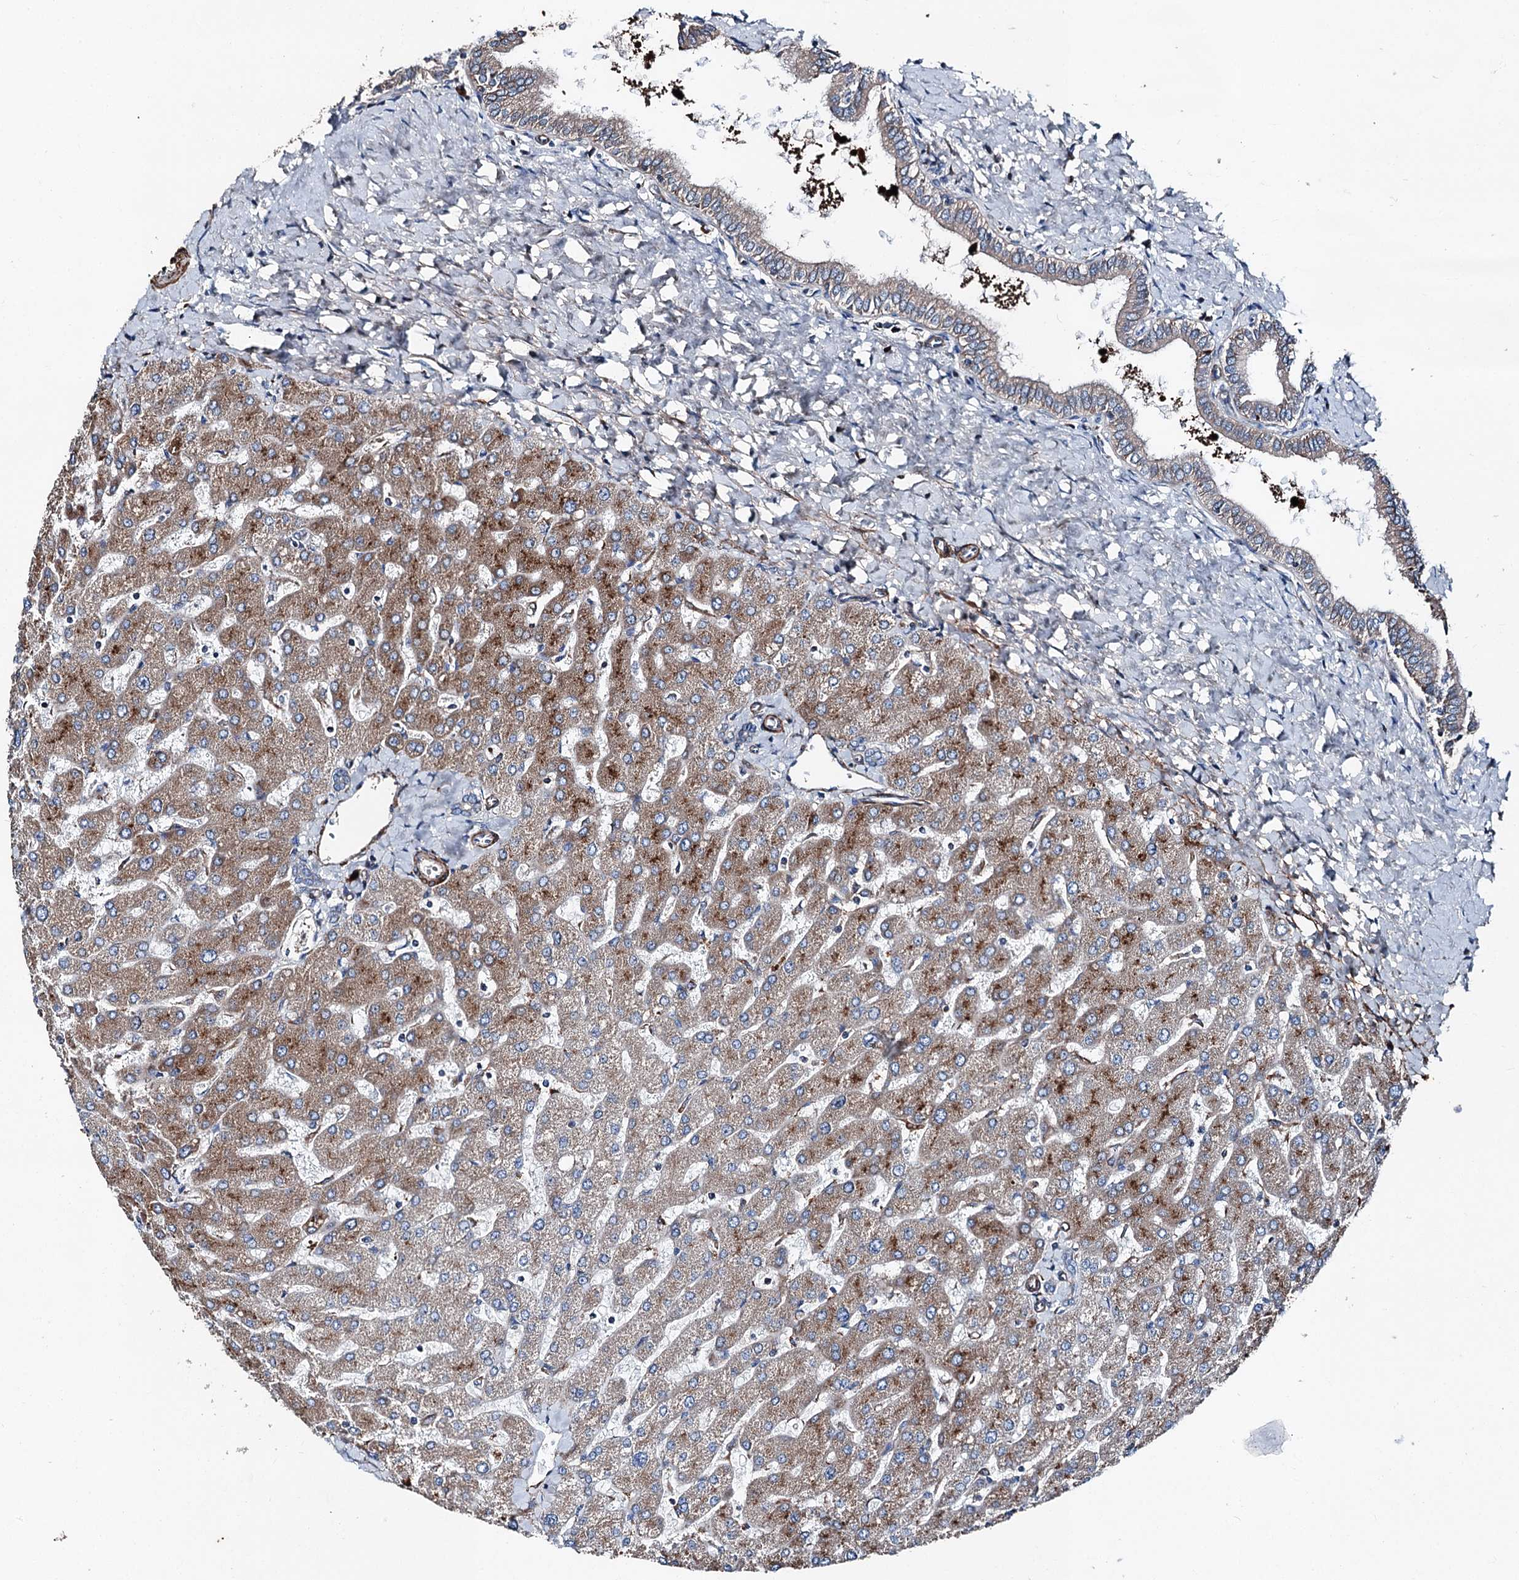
{"staining": {"intensity": "negative", "quantity": "none", "location": "none"}, "tissue": "liver", "cell_type": "Cholangiocytes", "image_type": "normal", "snomed": [{"axis": "morphology", "description": "Normal tissue, NOS"}, {"axis": "topography", "description": "Liver"}], "caption": "Protein analysis of unremarkable liver shows no significant staining in cholangiocytes. The staining was performed using DAB to visualize the protein expression in brown, while the nuclei were stained in blue with hematoxylin (Magnification: 20x).", "gene": "DDIAS", "patient": {"sex": "male", "age": 55}}